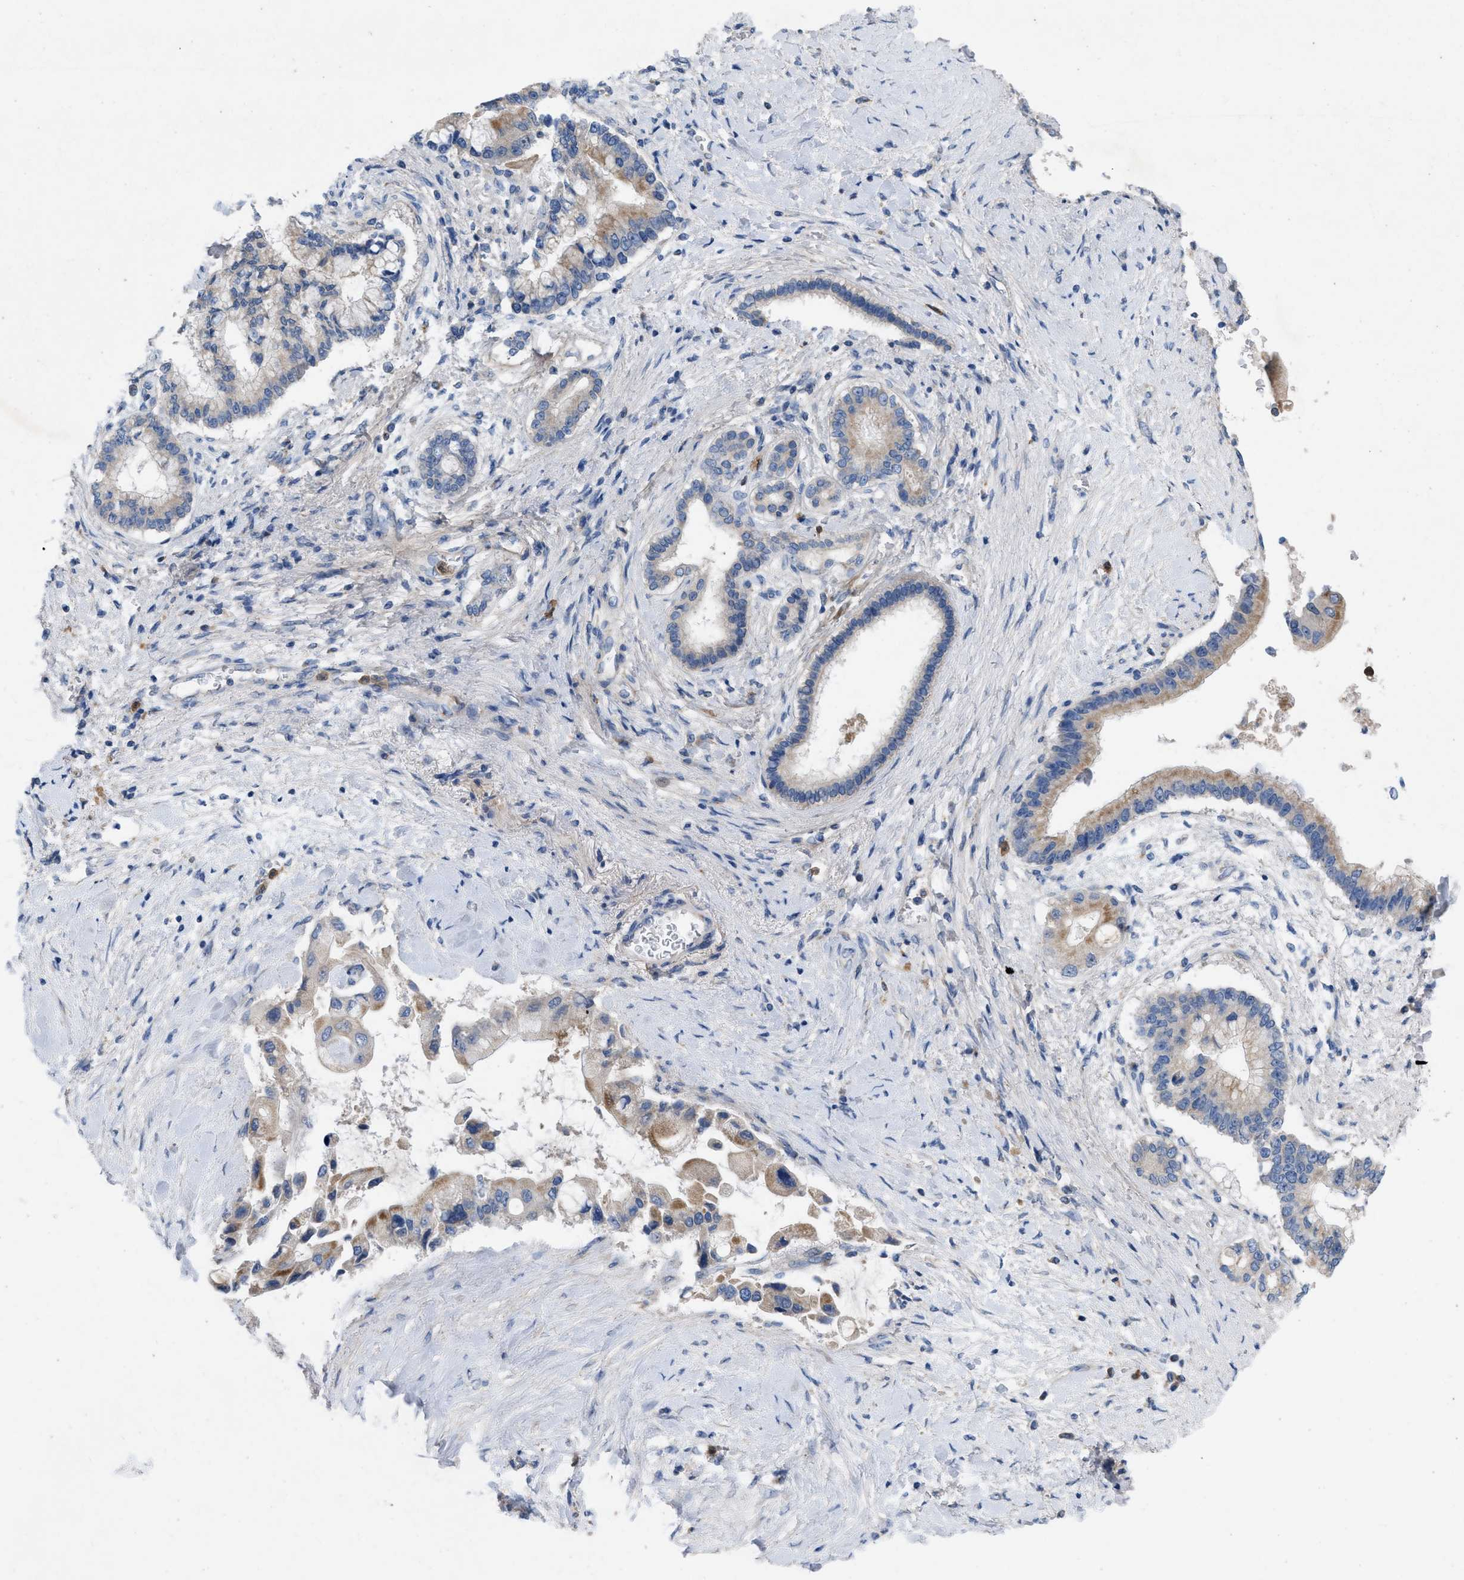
{"staining": {"intensity": "moderate", "quantity": "<25%", "location": "cytoplasmic/membranous"}, "tissue": "liver cancer", "cell_type": "Tumor cells", "image_type": "cancer", "snomed": [{"axis": "morphology", "description": "Cholangiocarcinoma"}, {"axis": "topography", "description": "Liver"}], "caption": "A photomicrograph showing moderate cytoplasmic/membranous expression in about <25% of tumor cells in liver cholangiocarcinoma, as visualized by brown immunohistochemical staining.", "gene": "PLPPR5", "patient": {"sex": "male", "age": 50}}